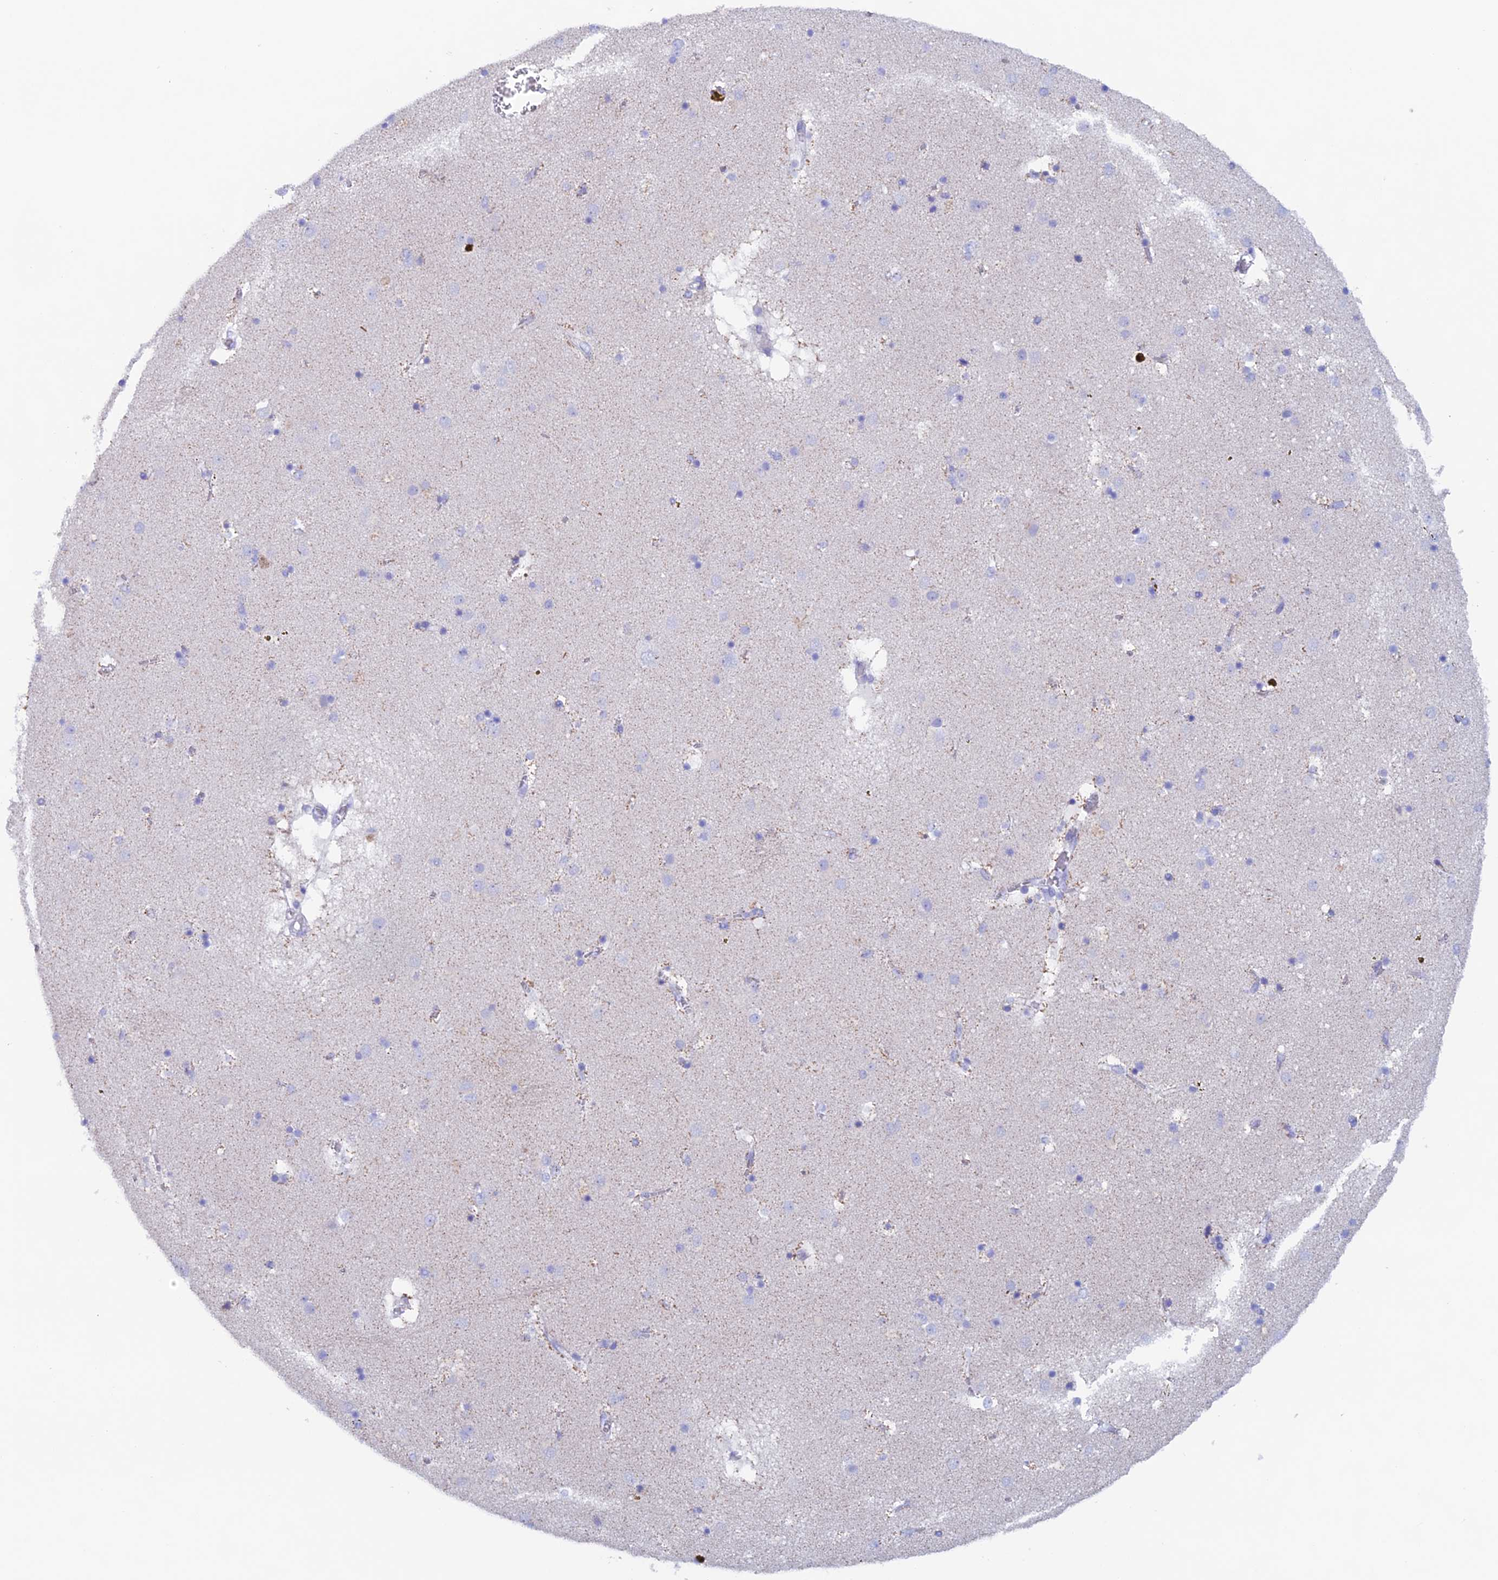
{"staining": {"intensity": "negative", "quantity": "none", "location": "none"}, "tissue": "caudate", "cell_type": "Glial cells", "image_type": "normal", "snomed": [{"axis": "morphology", "description": "Normal tissue, NOS"}, {"axis": "topography", "description": "Lateral ventricle wall"}], "caption": "This is an immunohistochemistry photomicrograph of normal human caudate. There is no staining in glial cells.", "gene": "PSMC3IP", "patient": {"sex": "male", "age": 70}}